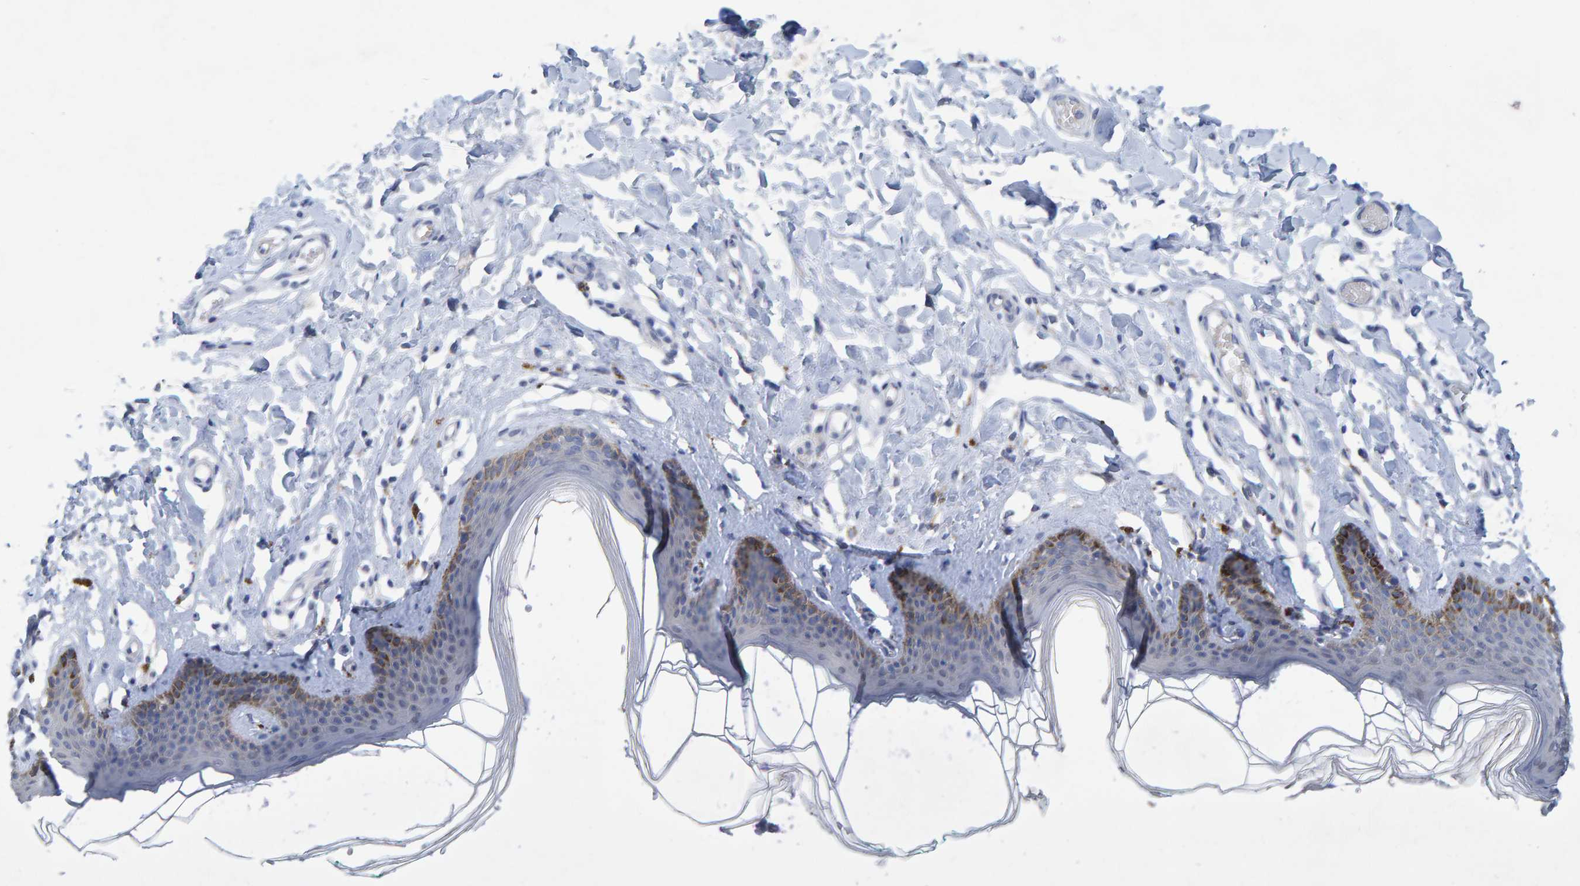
{"staining": {"intensity": "moderate", "quantity": "<25%", "location": "cytoplasmic/membranous"}, "tissue": "skin", "cell_type": "Epidermal cells", "image_type": "normal", "snomed": [{"axis": "morphology", "description": "Normal tissue, NOS"}, {"axis": "topography", "description": "Vulva"}], "caption": "This histopathology image reveals unremarkable skin stained with IHC to label a protein in brown. The cytoplasmic/membranous of epidermal cells show moderate positivity for the protein. Nuclei are counter-stained blue.", "gene": "ALAD", "patient": {"sex": "female", "age": 66}}